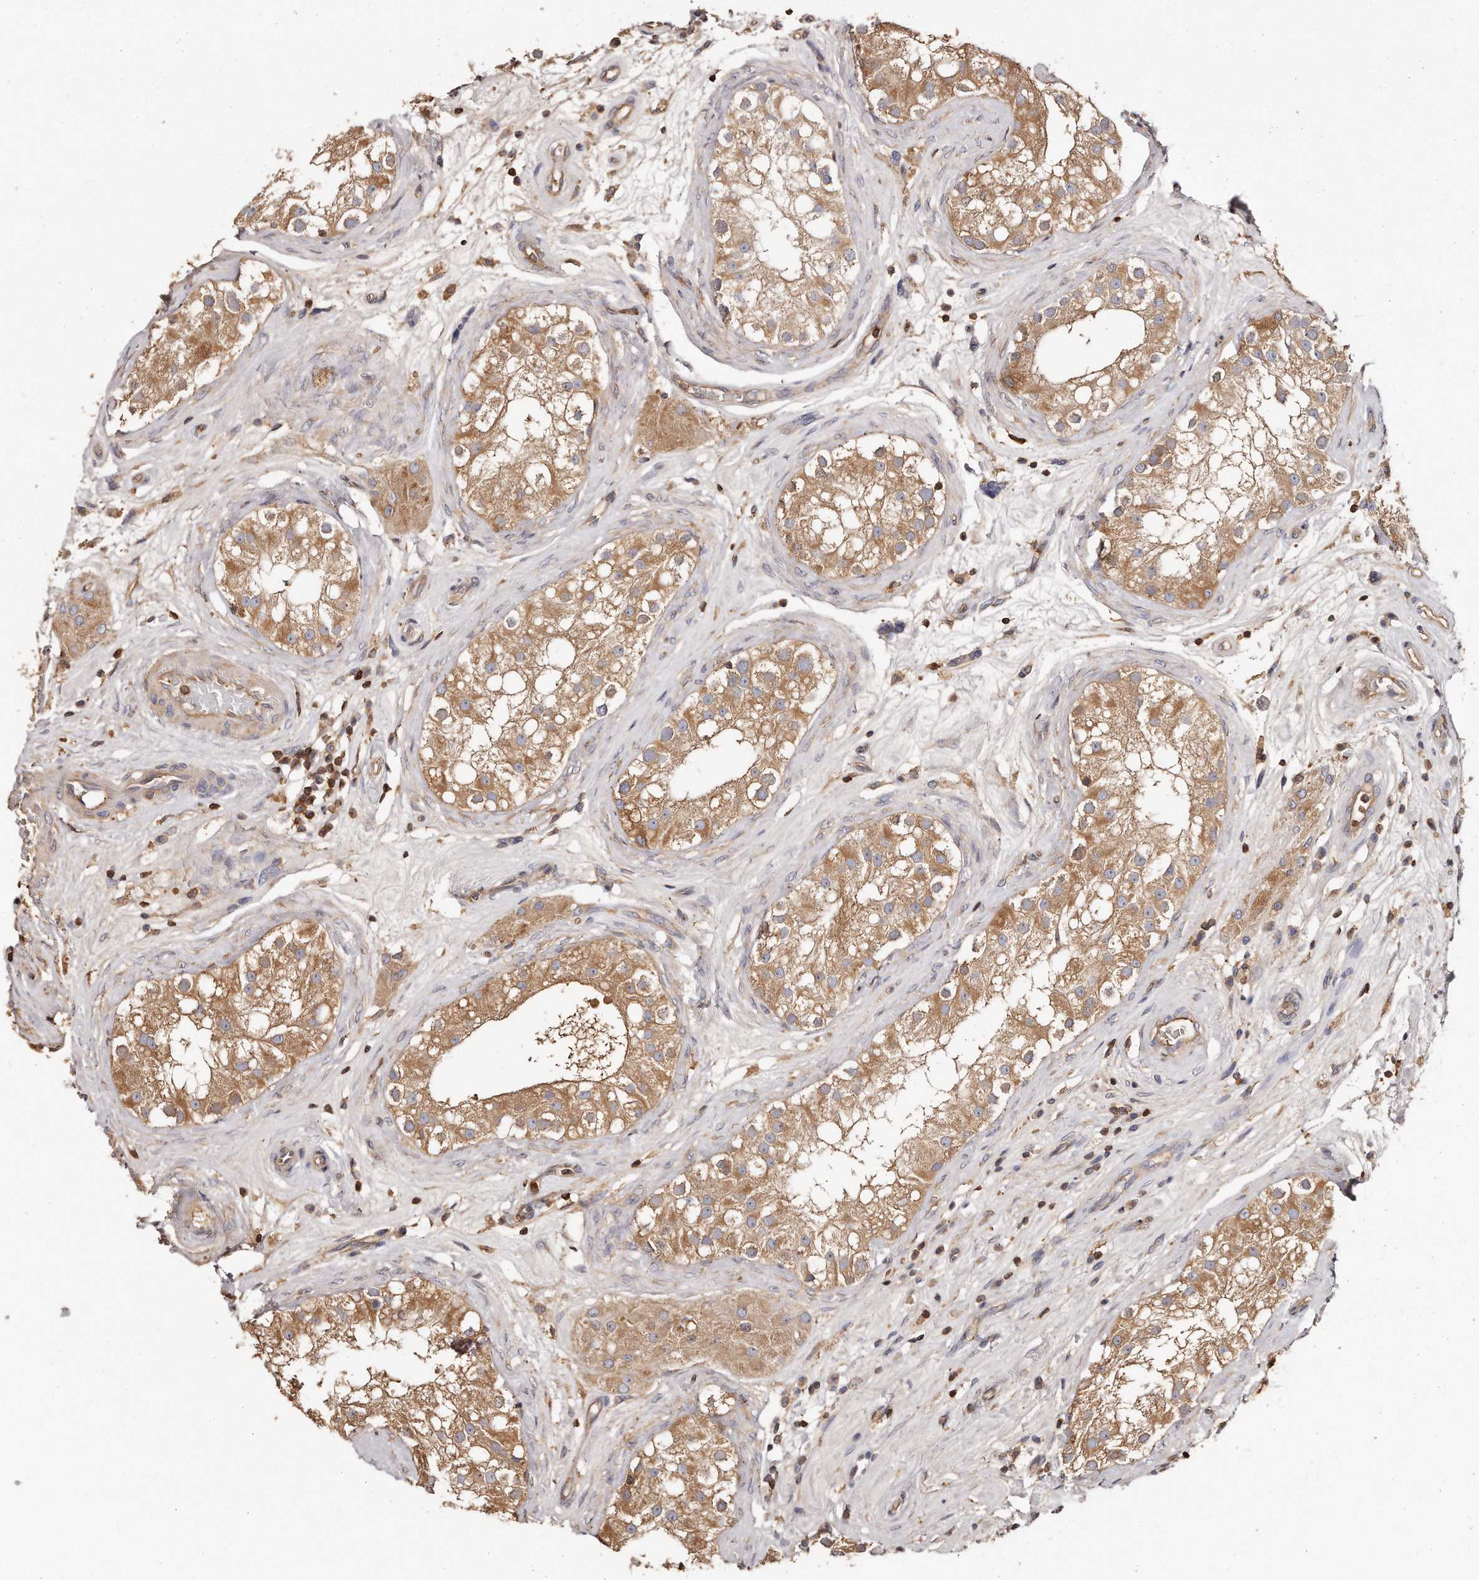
{"staining": {"intensity": "moderate", "quantity": ">75%", "location": "cytoplasmic/membranous"}, "tissue": "testis", "cell_type": "Cells in seminiferous ducts", "image_type": "normal", "snomed": [{"axis": "morphology", "description": "Normal tissue, NOS"}, {"axis": "topography", "description": "Testis"}], "caption": "Protein expression analysis of normal human testis reveals moderate cytoplasmic/membranous expression in about >75% of cells in seminiferous ducts. (Brightfield microscopy of DAB IHC at high magnification).", "gene": "CAP1", "patient": {"sex": "male", "age": 84}}